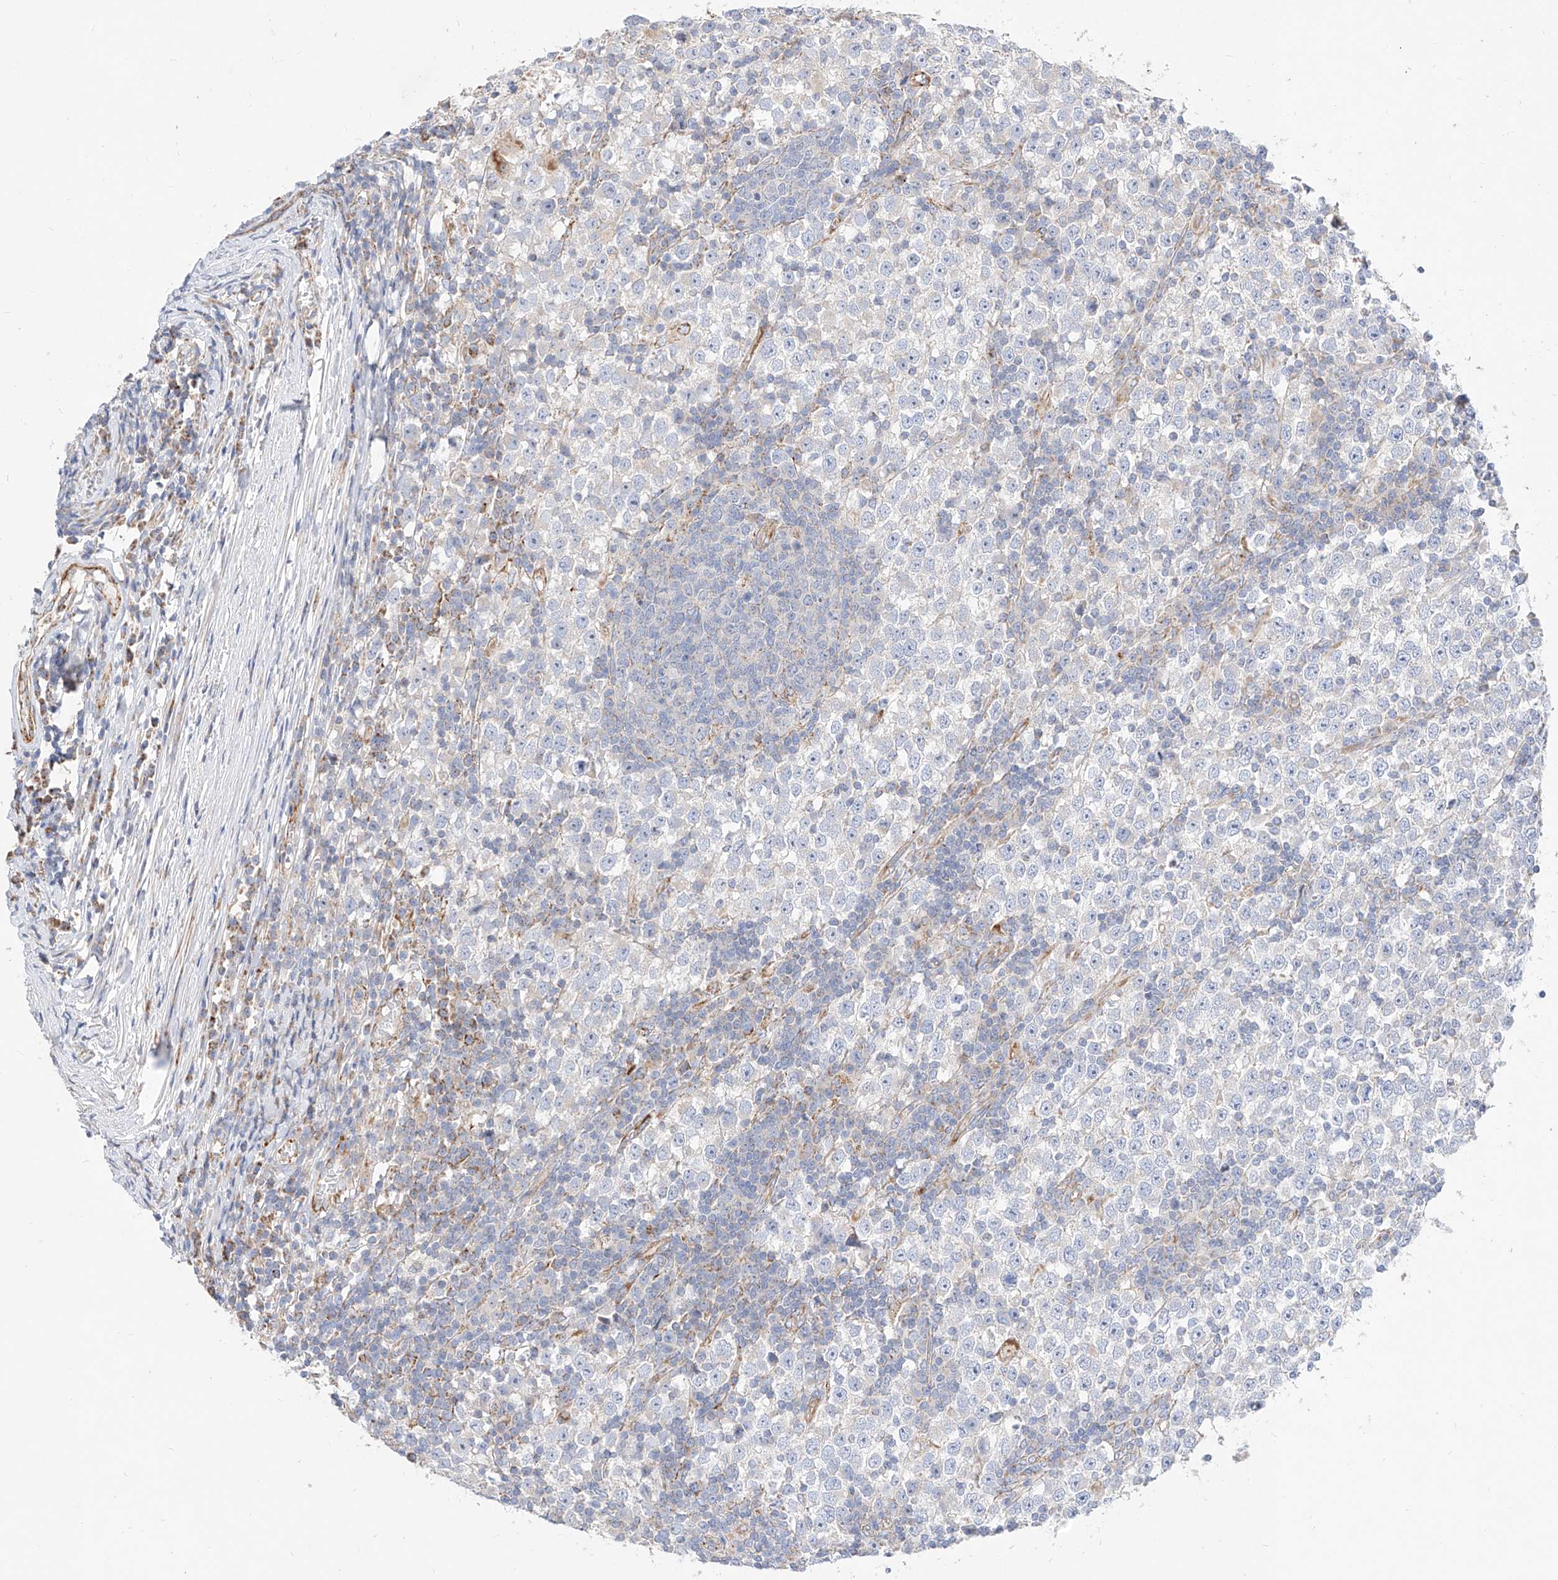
{"staining": {"intensity": "negative", "quantity": "none", "location": "none"}, "tissue": "testis cancer", "cell_type": "Tumor cells", "image_type": "cancer", "snomed": [{"axis": "morphology", "description": "Seminoma, NOS"}, {"axis": "topography", "description": "Testis"}], "caption": "Tumor cells are negative for protein expression in human testis seminoma.", "gene": "CST9", "patient": {"sex": "male", "age": 65}}